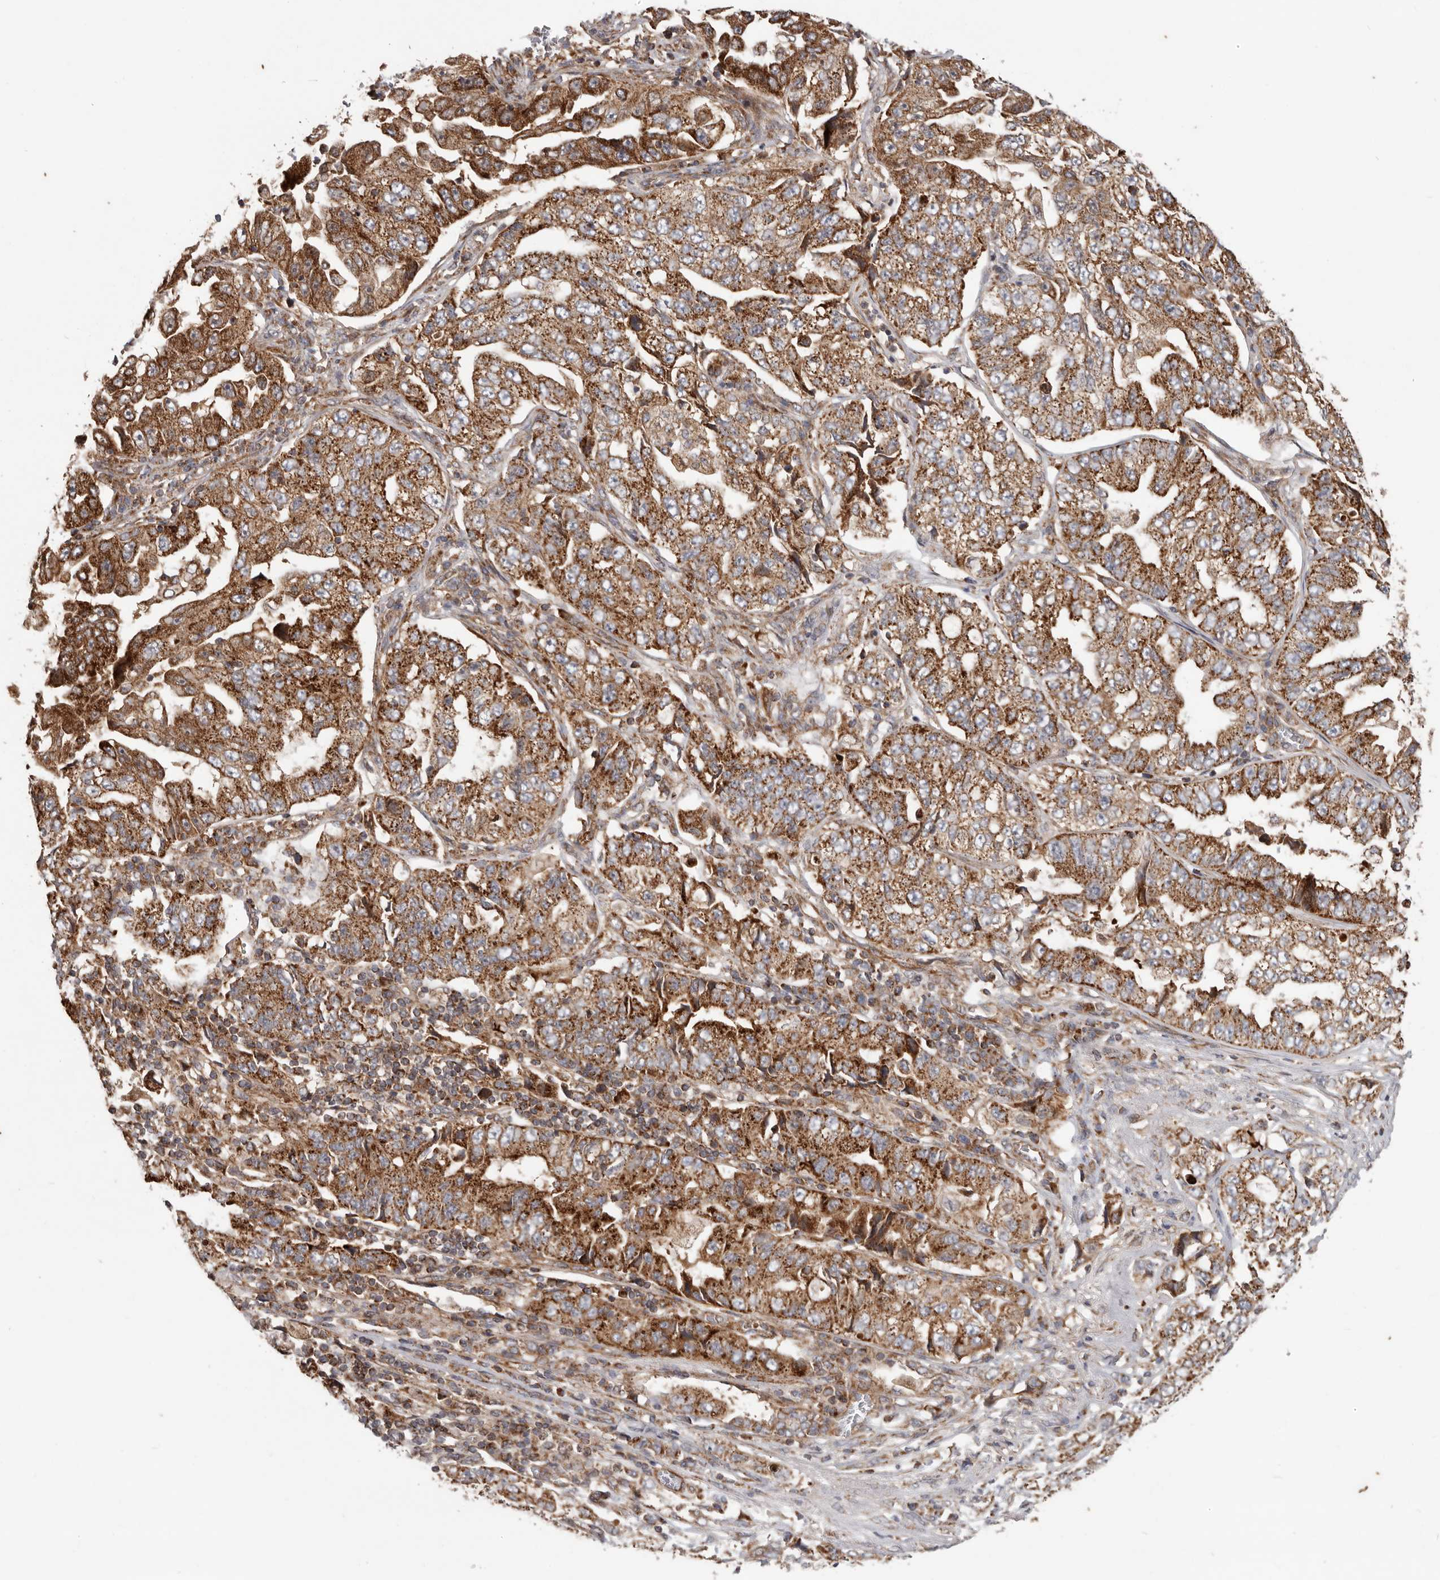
{"staining": {"intensity": "strong", "quantity": ">75%", "location": "cytoplasmic/membranous"}, "tissue": "lung cancer", "cell_type": "Tumor cells", "image_type": "cancer", "snomed": [{"axis": "morphology", "description": "Adenocarcinoma, NOS"}, {"axis": "topography", "description": "Lung"}], "caption": "Protein expression analysis of lung adenocarcinoma demonstrates strong cytoplasmic/membranous expression in approximately >75% of tumor cells.", "gene": "MRPS10", "patient": {"sex": "female", "age": 51}}